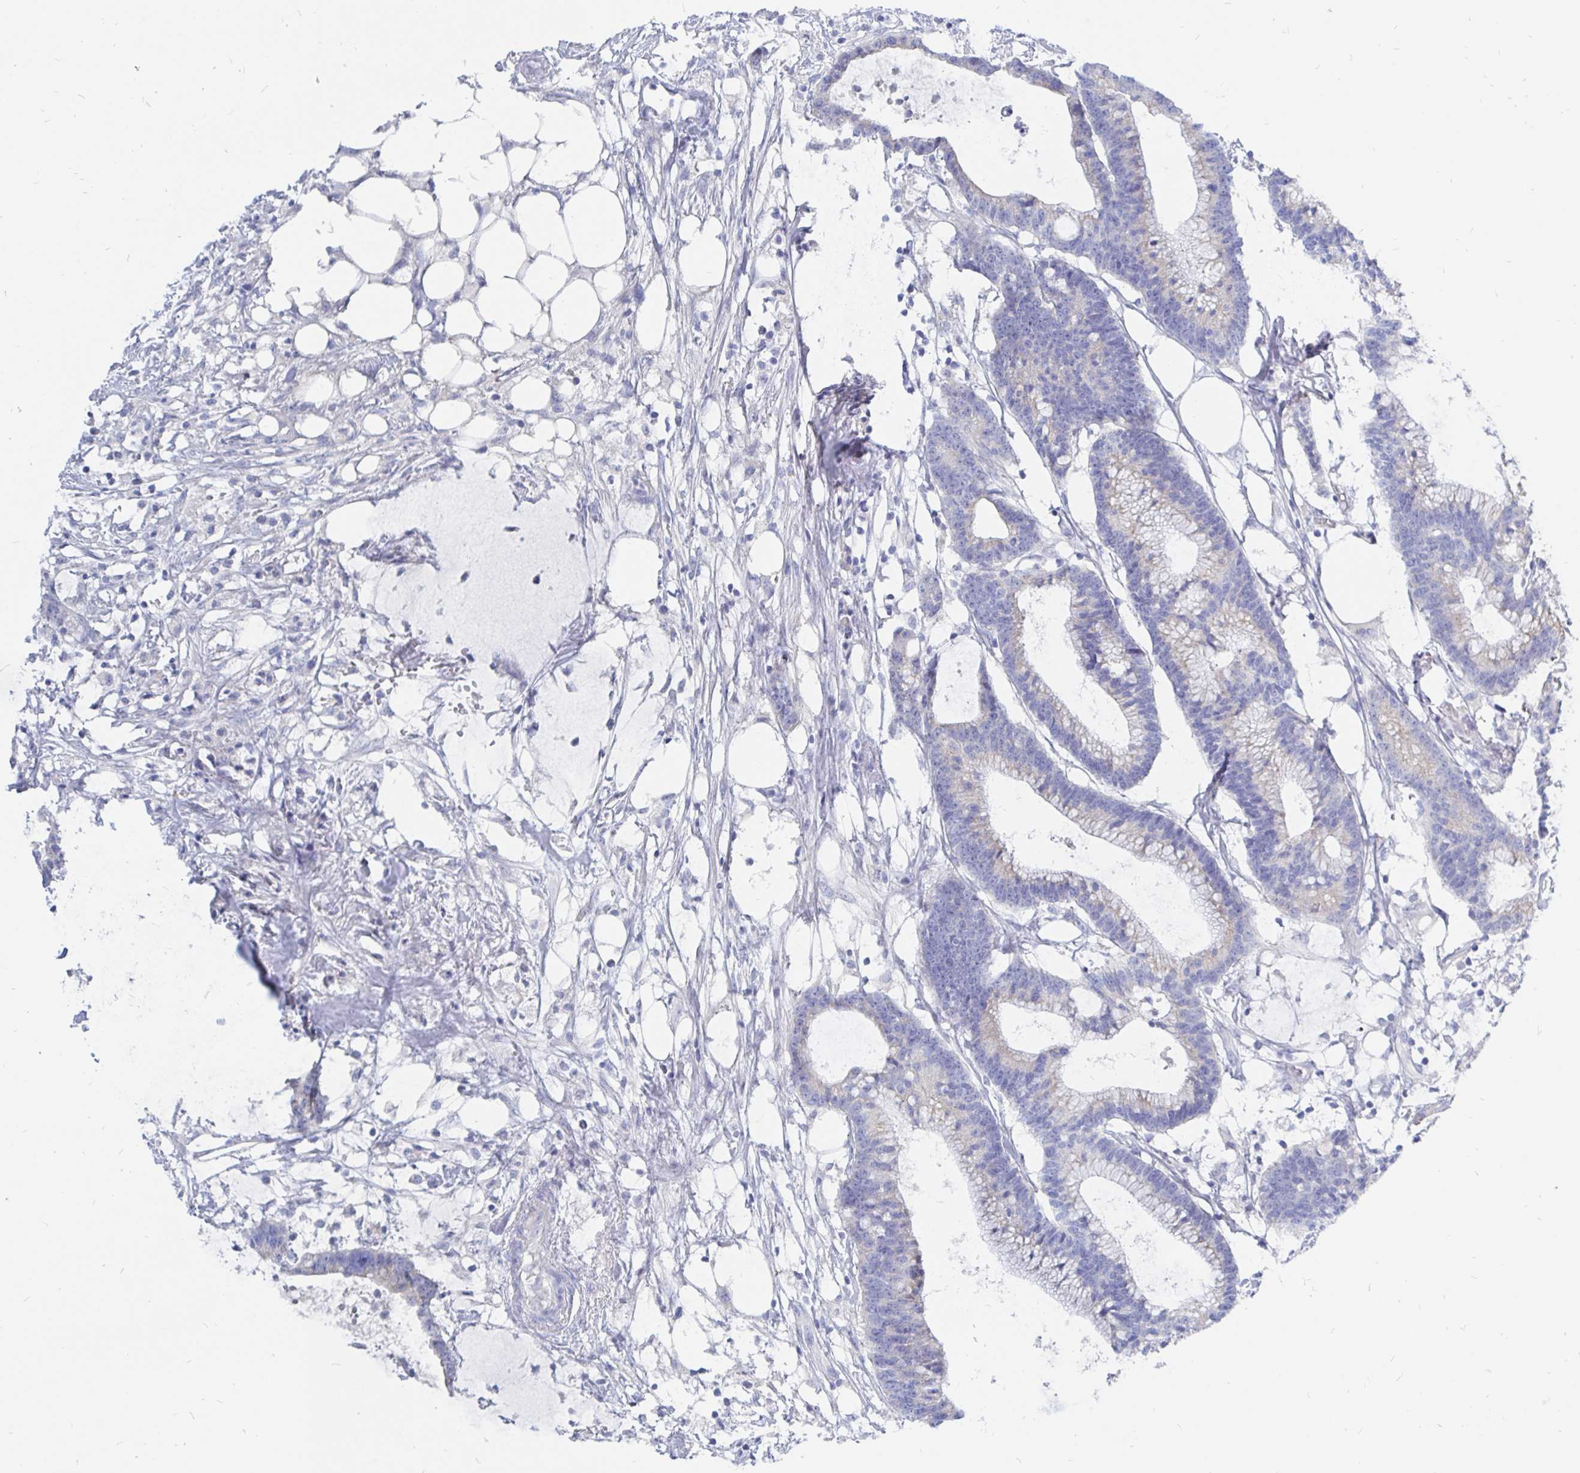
{"staining": {"intensity": "negative", "quantity": "none", "location": "none"}, "tissue": "colorectal cancer", "cell_type": "Tumor cells", "image_type": "cancer", "snomed": [{"axis": "morphology", "description": "Adenocarcinoma, NOS"}, {"axis": "topography", "description": "Colon"}], "caption": "Histopathology image shows no significant protein positivity in tumor cells of adenocarcinoma (colorectal).", "gene": "COX16", "patient": {"sex": "female", "age": 78}}